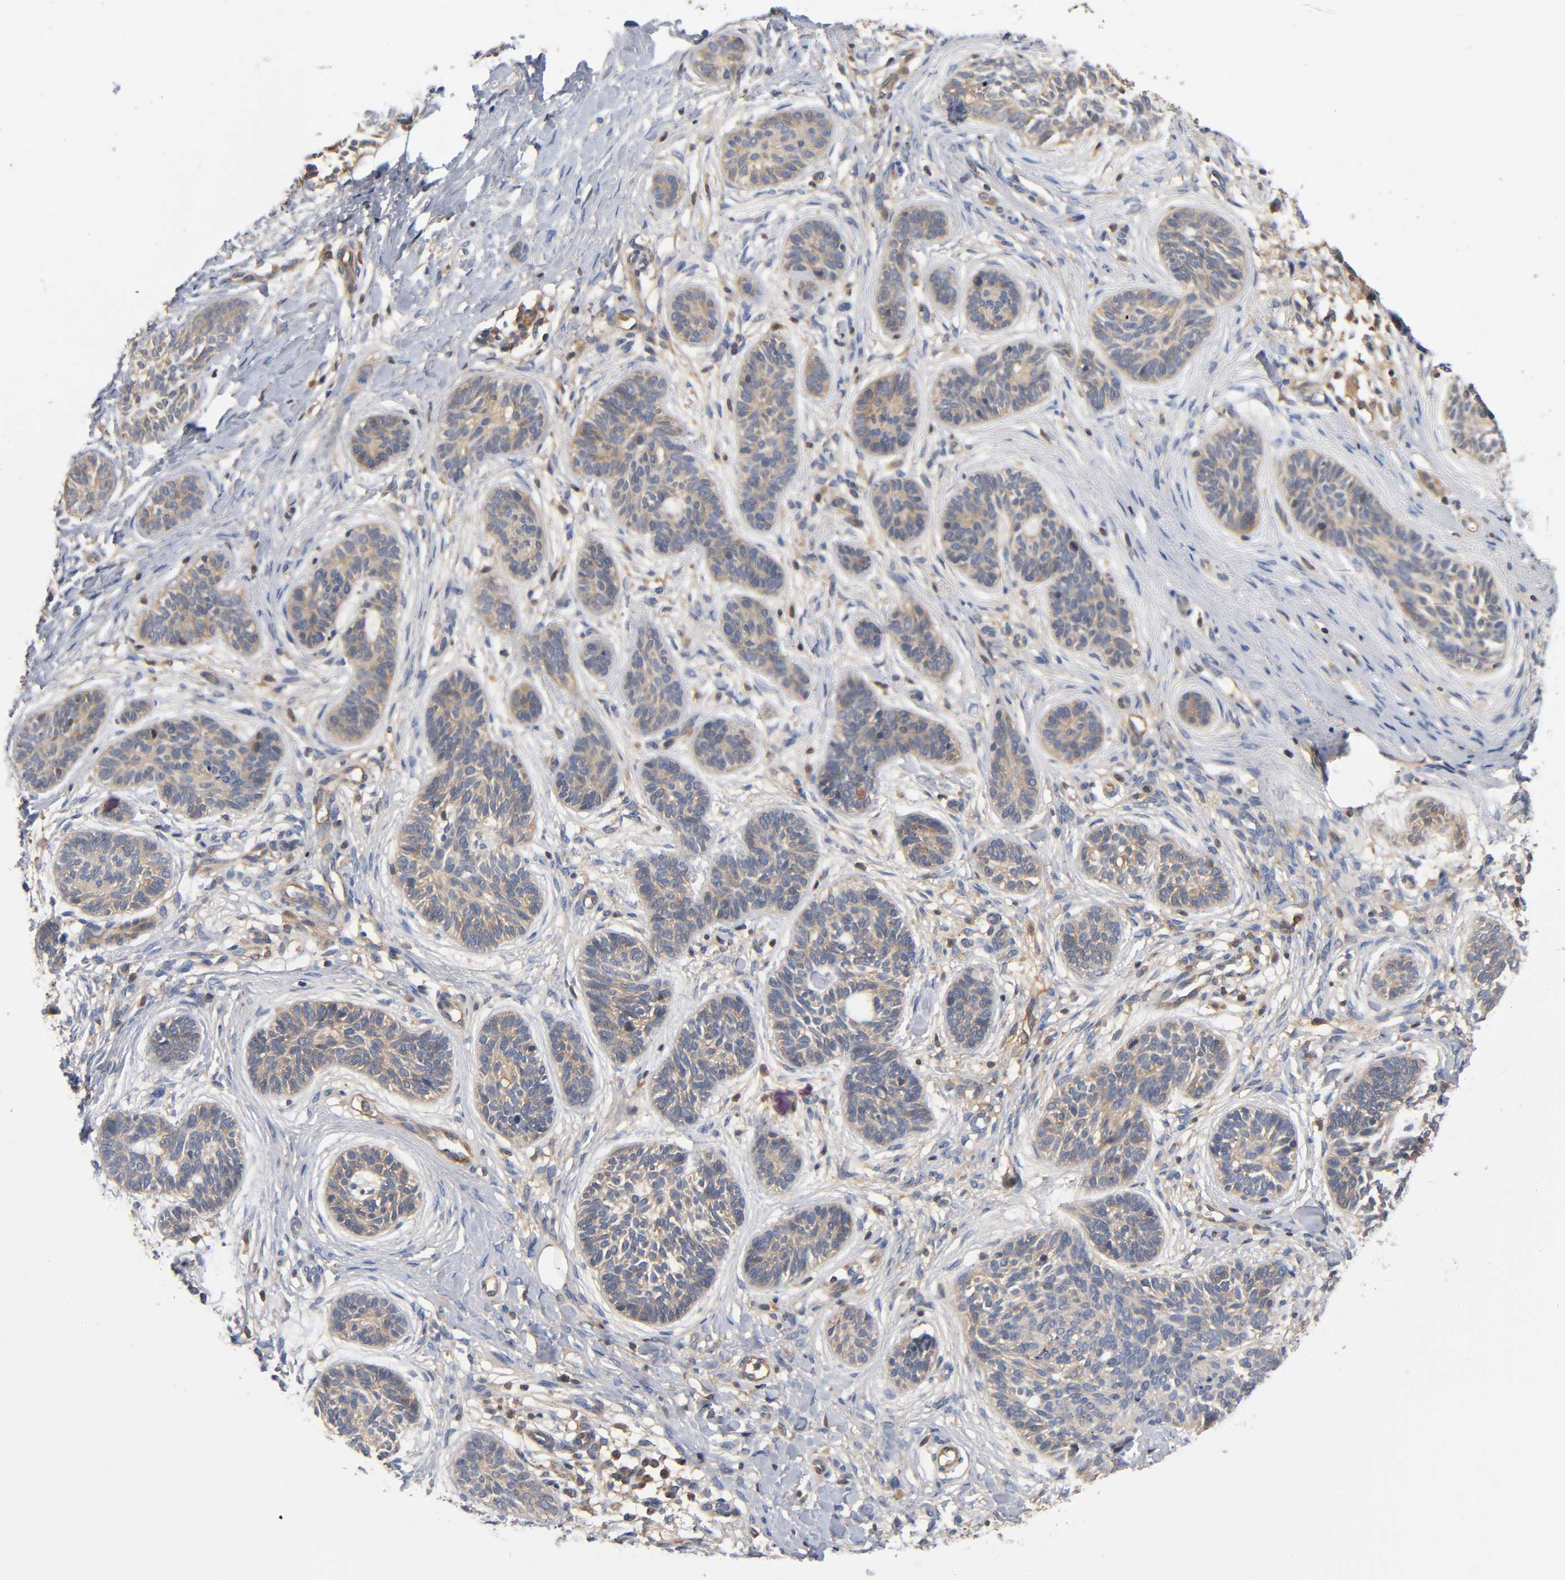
{"staining": {"intensity": "moderate", "quantity": ">75%", "location": "cytoplasmic/membranous"}, "tissue": "skin cancer", "cell_type": "Tumor cells", "image_type": "cancer", "snomed": [{"axis": "morphology", "description": "Normal tissue, NOS"}, {"axis": "morphology", "description": "Basal cell carcinoma"}, {"axis": "topography", "description": "Skin"}], "caption": "Immunohistochemical staining of skin cancer exhibits medium levels of moderate cytoplasmic/membranous protein staining in approximately >75% of tumor cells.", "gene": "PRKAB1", "patient": {"sex": "male", "age": 63}}